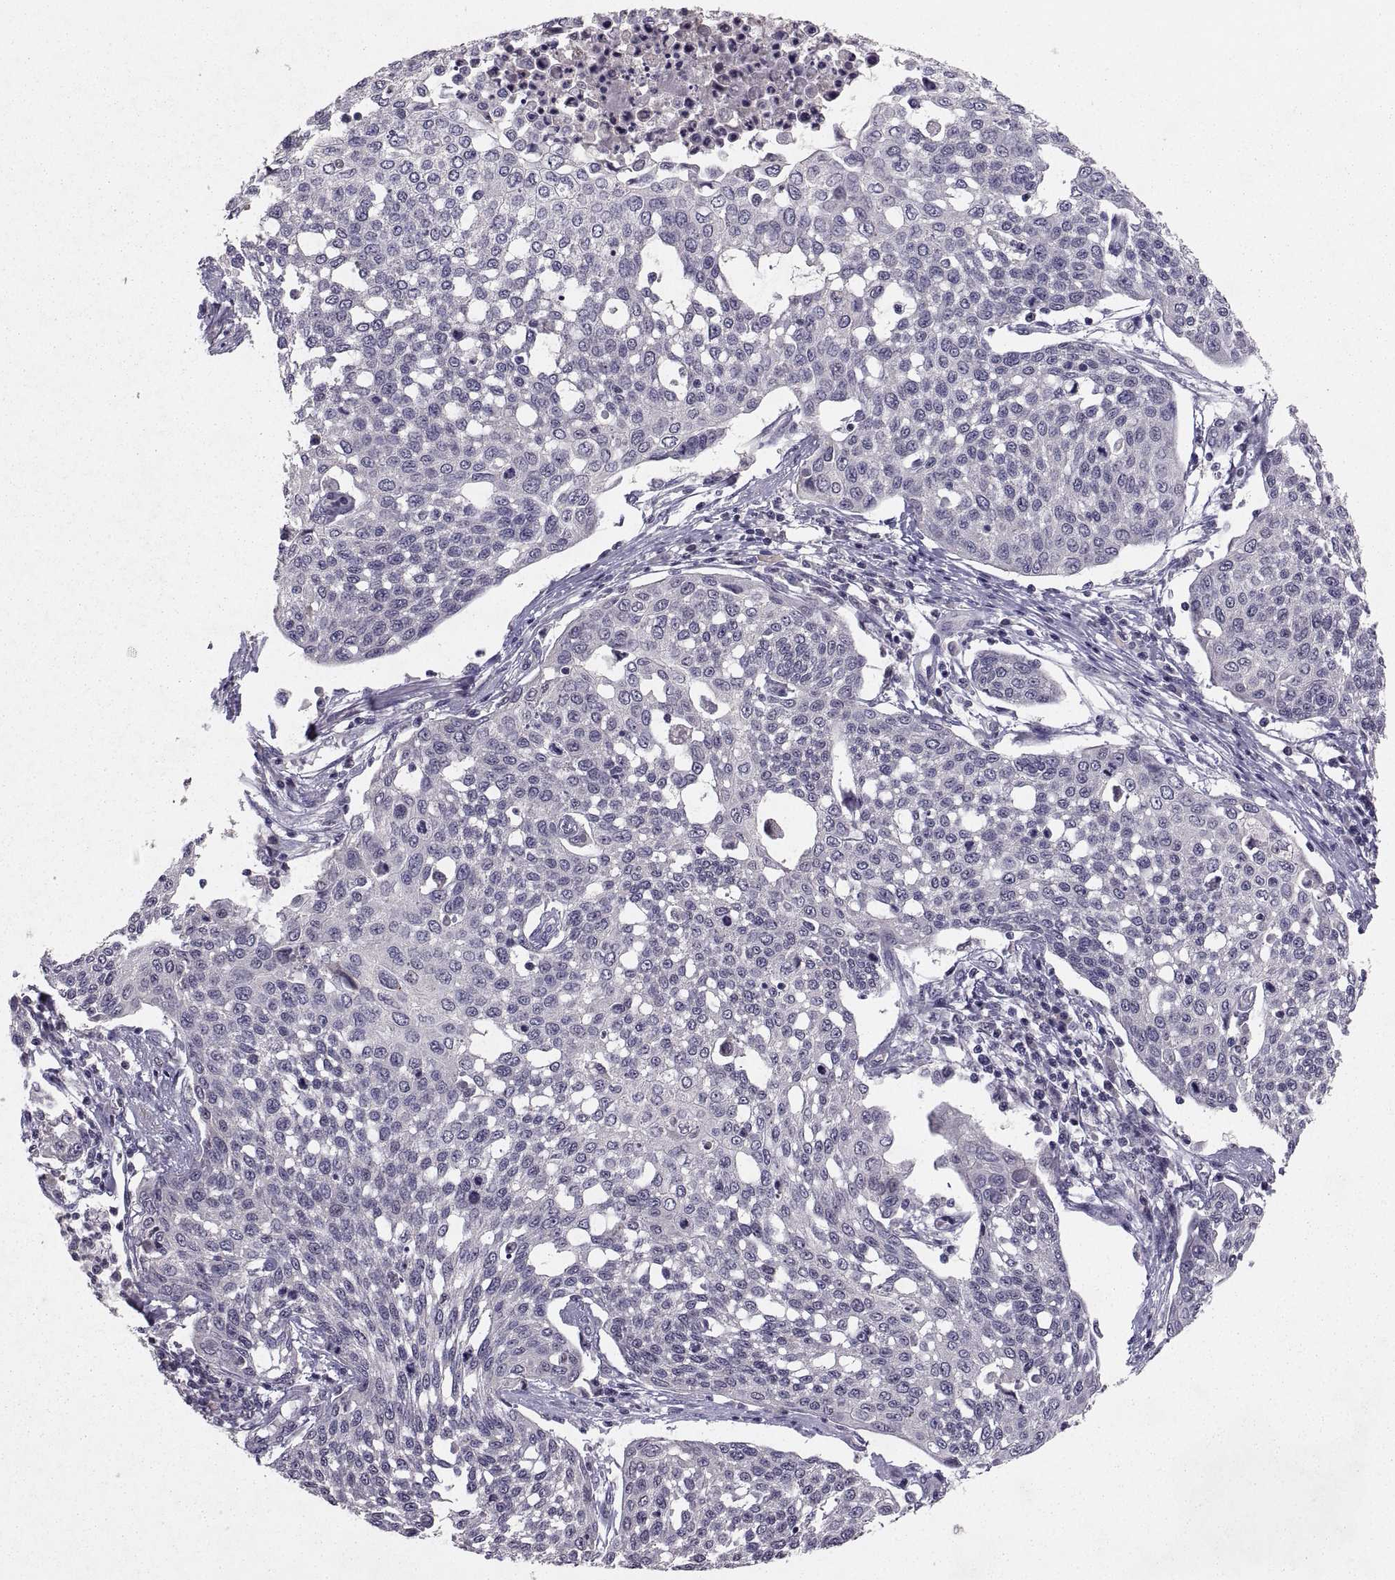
{"staining": {"intensity": "negative", "quantity": "none", "location": "none"}, "tissue": "cervical cancer", "cell_type": "Tumor cells", "image_type": "cancer", "snomed": [{"axis": "morphology", "description": "Squamous cell carcinoma, NOS"}, {"axis": "topography", "description": "Cervix"}], "caption": "Tumor cells show no significant staining in cervical cancer (squamous cell carcinoma).", "gene": "PAX2", "patient": {"sex": "female", "age": 34}}